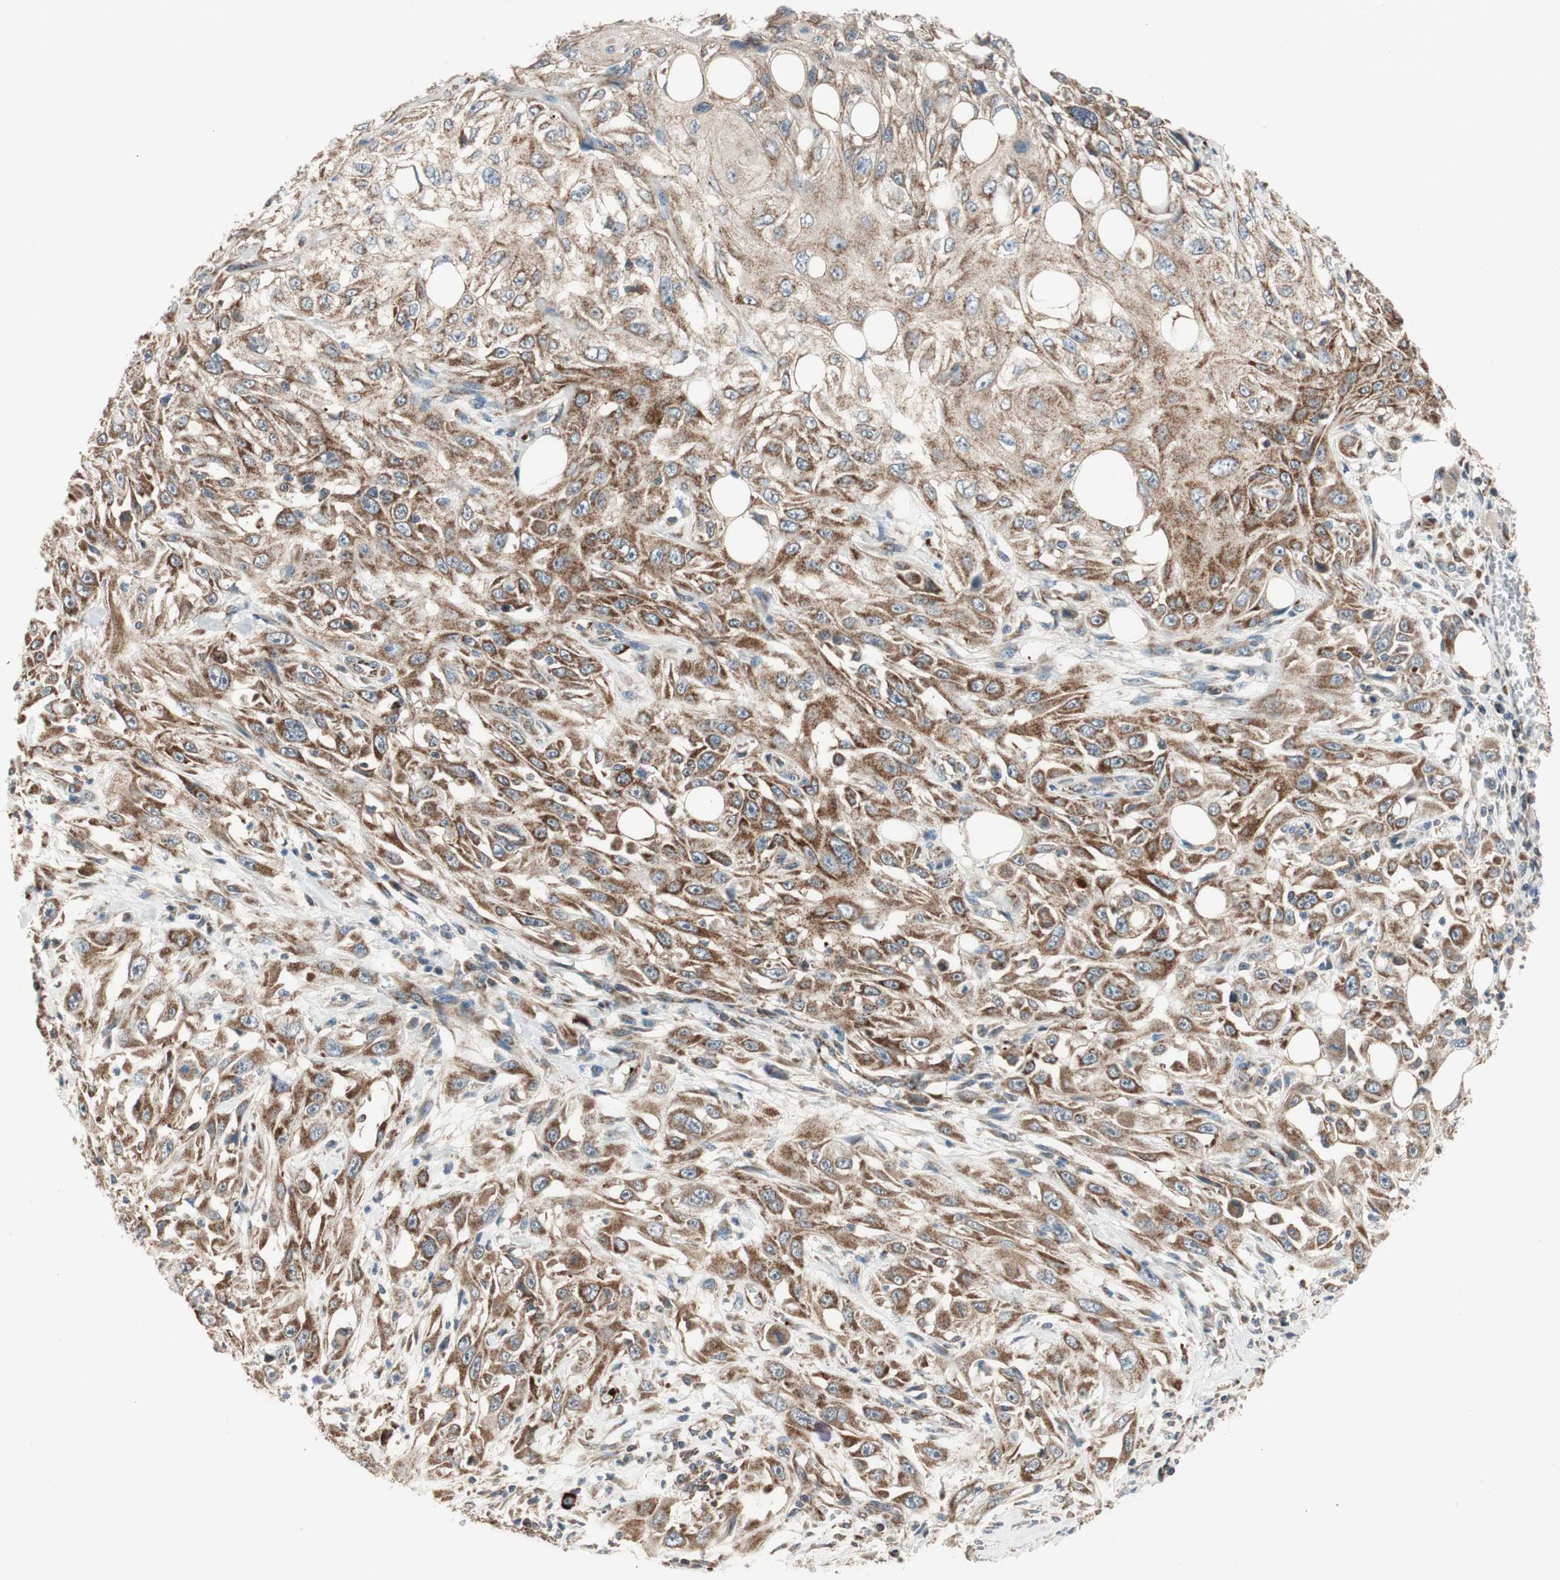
{"staining": {"intensity": "moderate", "quantity": ">75%", "location": "cytoplasmic/membranous"}, "tissue": "skin cancer", "cell_type": "Tumor cells", "image_type": "cancer", "snomed": [{"axis": "morphology", "description": "Squamous cell carcinoma, NOS"}, {"axis": "topography", "description": "Skin"}], "caption": "Protein expression by immunohistochemistry (IHC) shows moderate cytoplasmic/membranous staining in approximately >75% of tumor cells in skin cancer. Immunohistochemistry stains the protein of interest in brown and the nuclei are stained blue.", "gene": "AKAP1", "patient": {"sex": "male", "age": 75}}